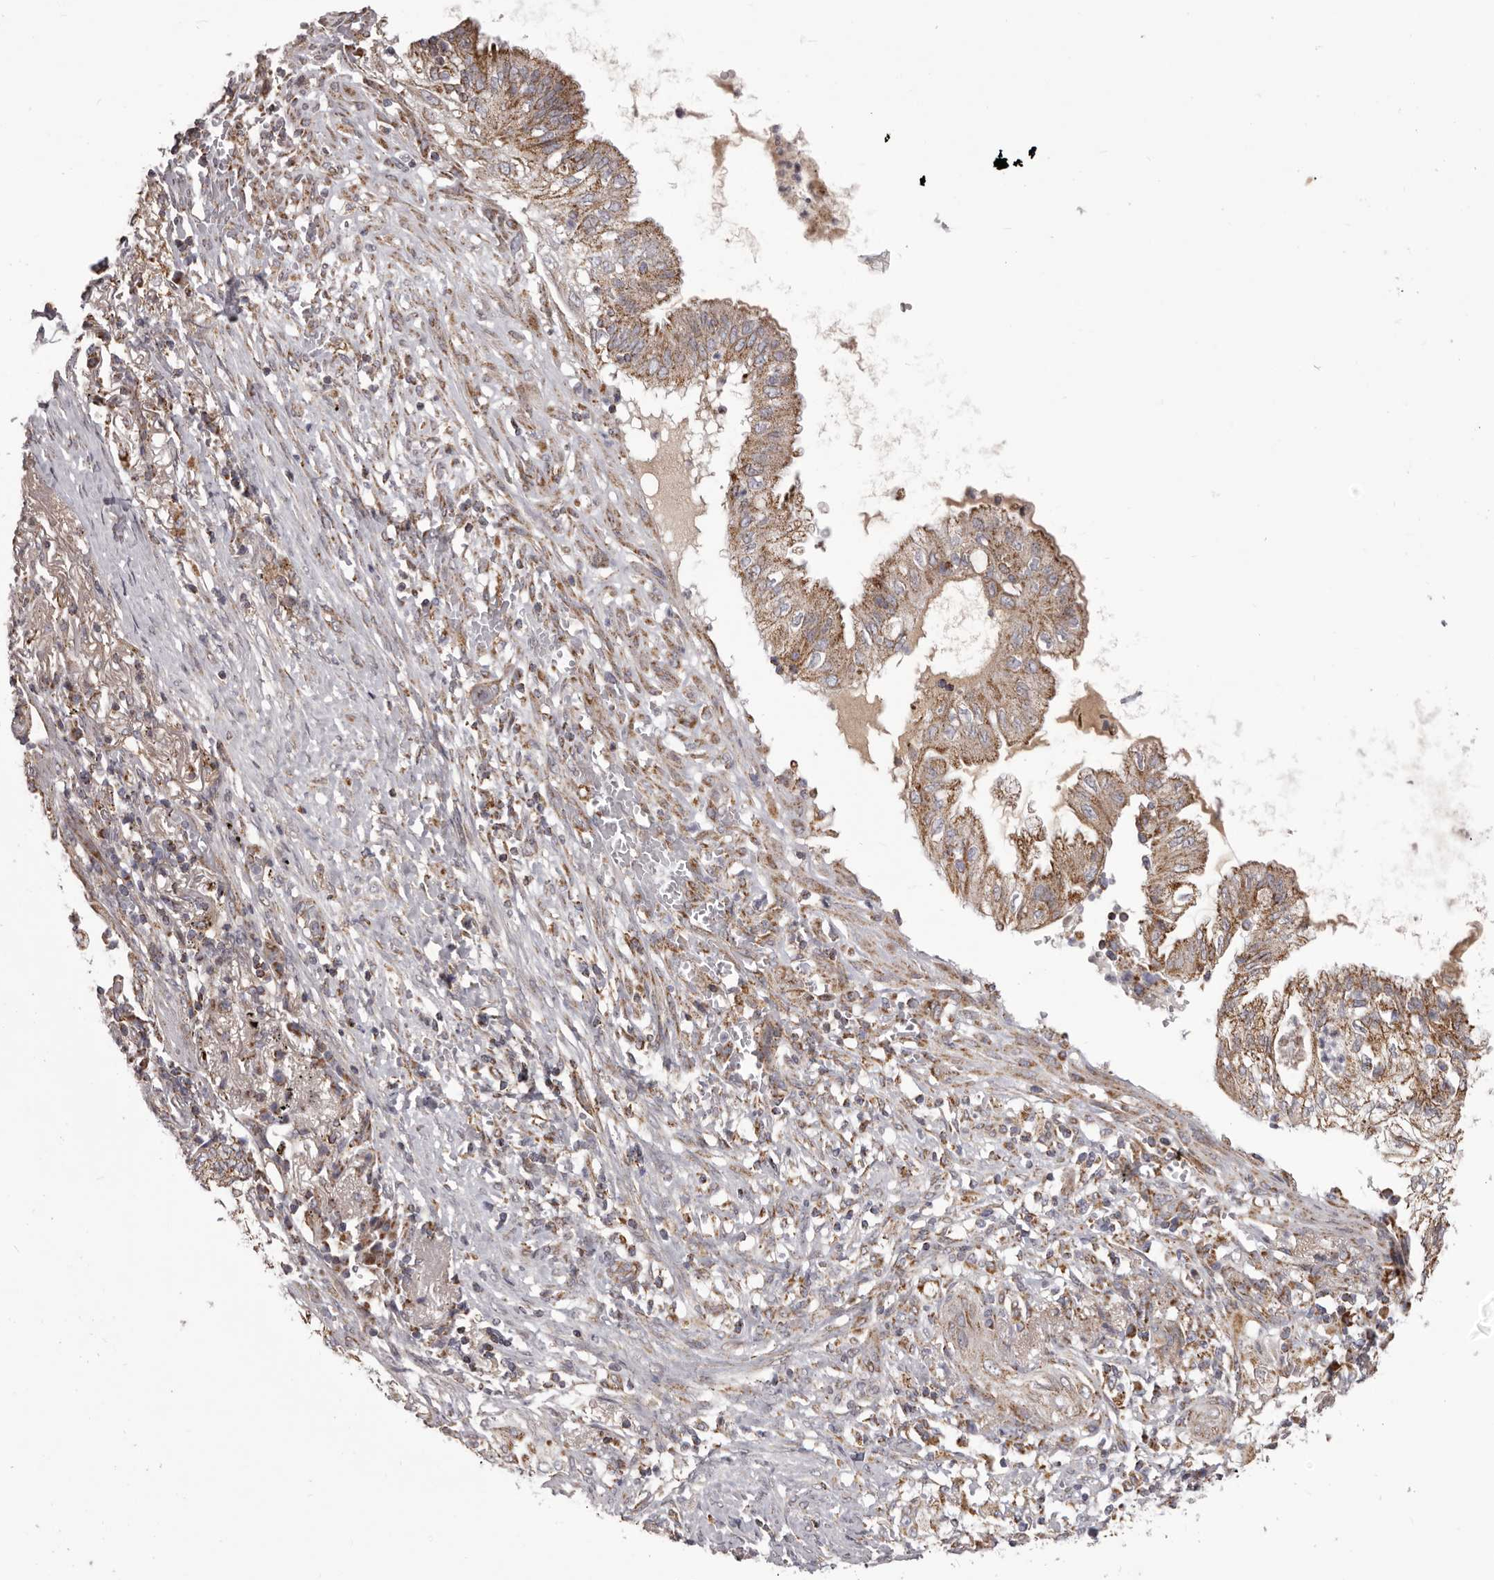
{"staining": {"intensity": "moderate", "quantity": ">75%", "location": "cytoplasmic/membranous"}, "tissue": "lung cancer", "cell_type": "Tumor cells", "image_type": "cancer", "snomed": [{"axis": "morphology", "description": "Adenocarcinoma, NOS"}, {"axis": "topography", "description": "Lung"}], "caption": "Tumor cells exhibit moderate cytoplasmic/membranous expression in approximately >75% of cells in lung cancer.", "gene": "CHRM2", "patient": {"sex": "female", "age": 70}}